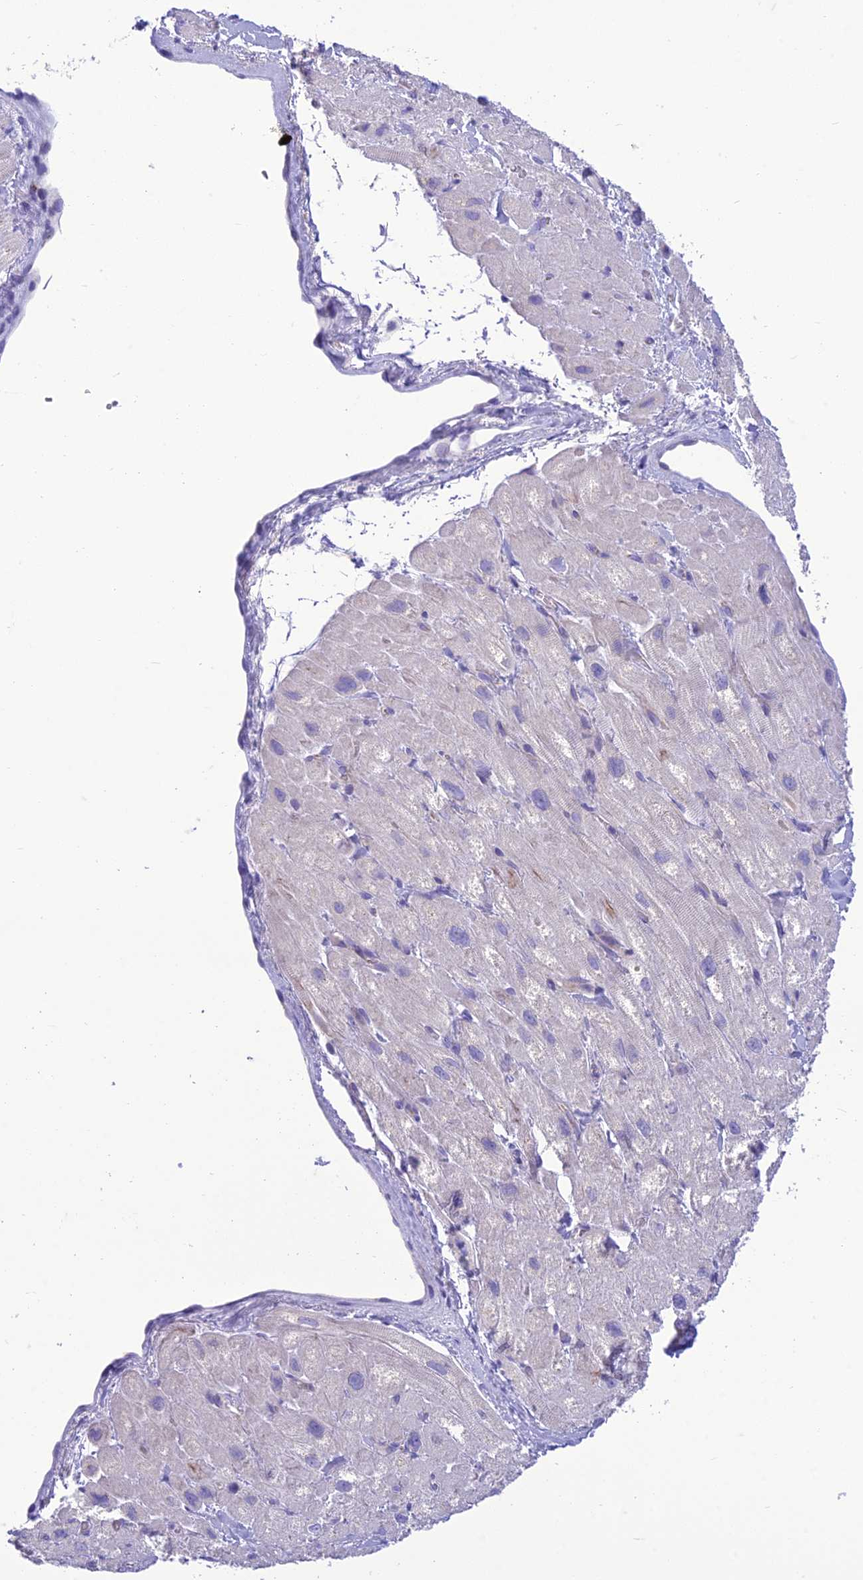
{"staining": {"intensity": "weak", "quantity": "<25%", "location": "cytoplasmic/membranous"}, "tissue": "heart muscle", "cell_type": "Cardiomyocytes", "image_type": "normal", "snomed": [{"axis": "morphology", "description": "Normal tissue, NOS"}, {"axis": "topography", "description": "Heart"}], "caption": "Human heart muscle stained for a protein using immunohistochemistry demonstrates no positivity in cardiomyocytes.", "gene": "DHDH", "patient": {"sex": "male", "age": 65}}